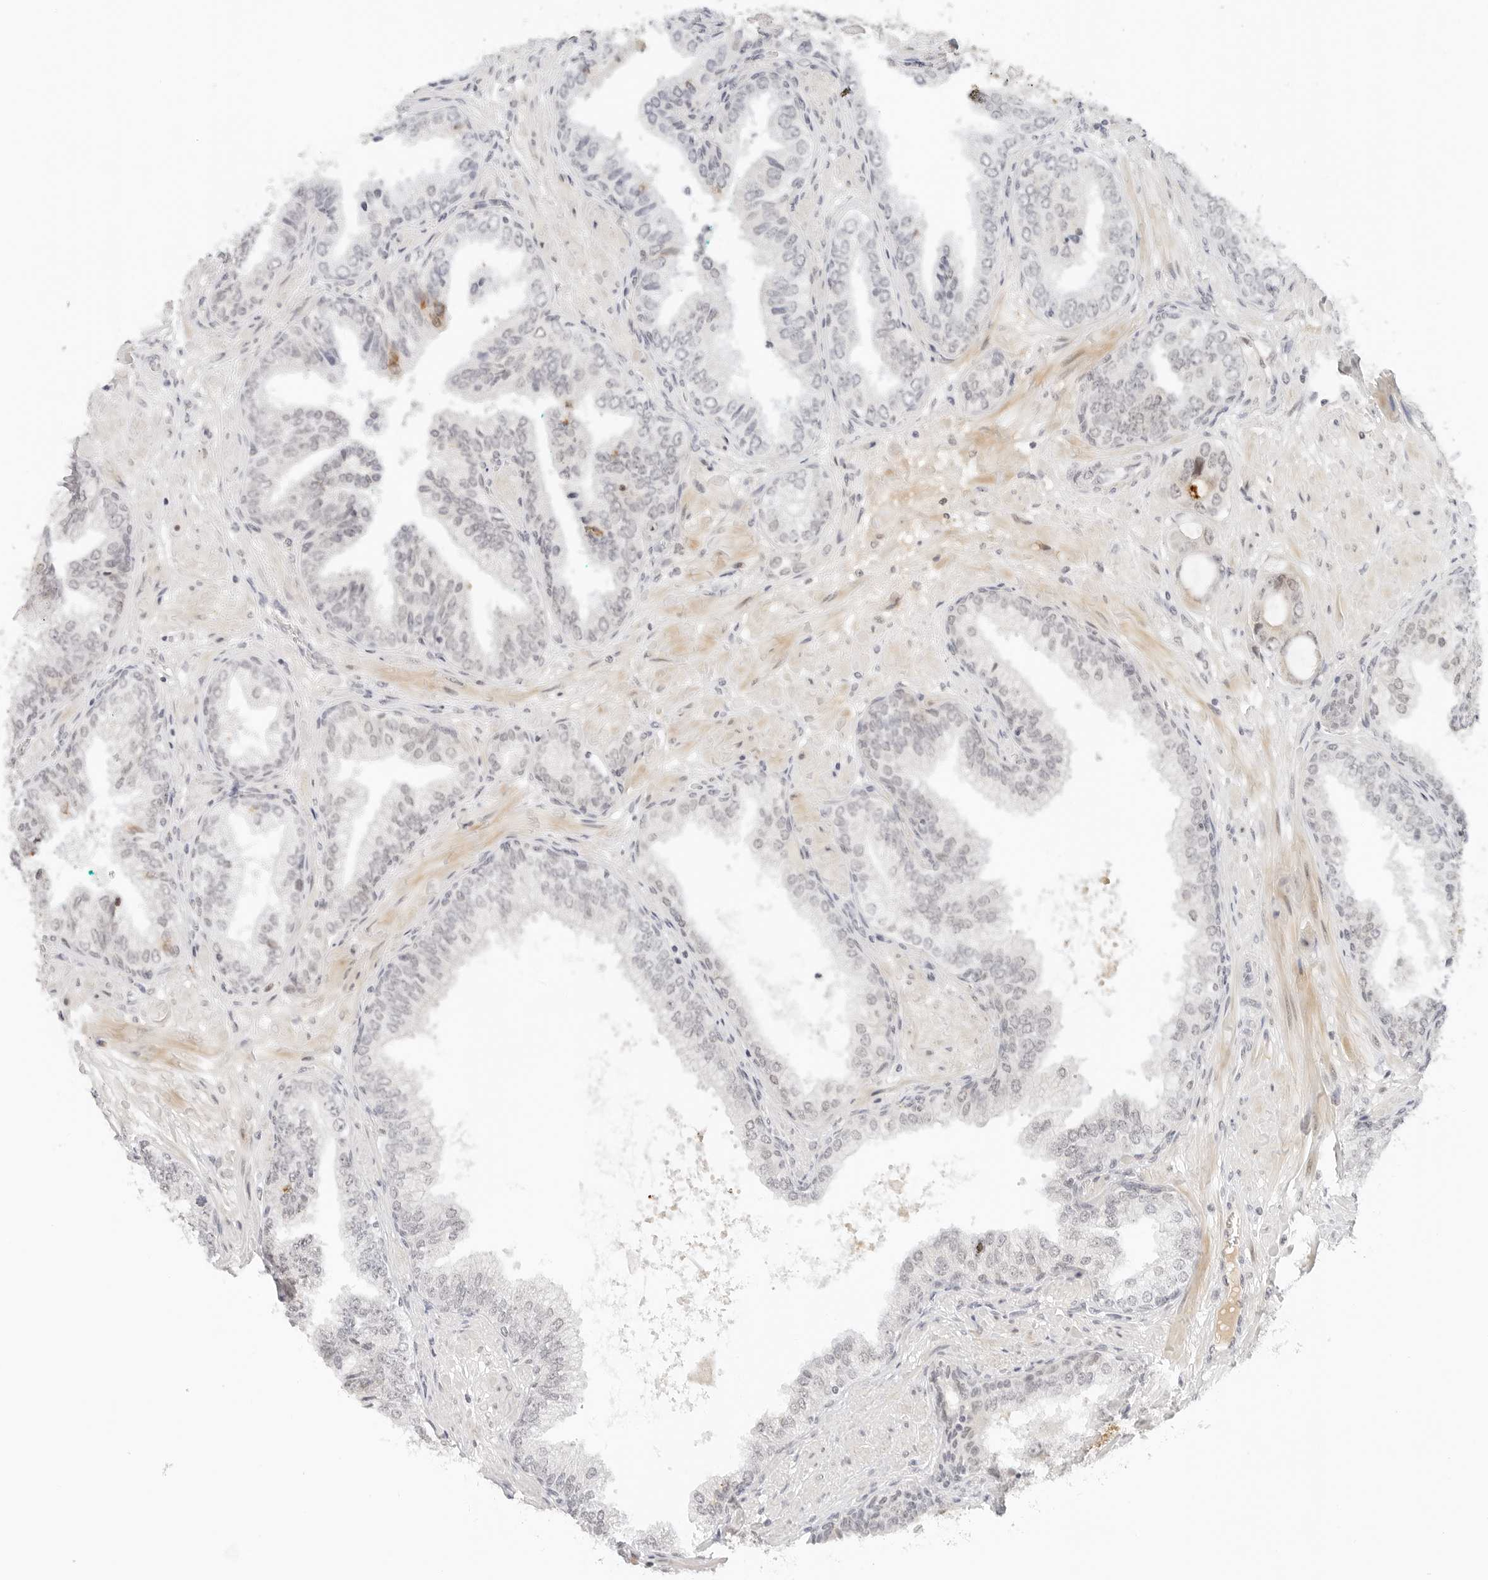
{"staining": {"intensity": "negative", "quantity": "none", "location": "none"}, "tissue": "prostate cancer", "cell_type": "Tumor cells", "image_type": "cancer", "snomed": [{"axis": "morphology", "description": "Adenocarcinoma, High grade"}, {"axis": "topography", "description": "Prostate"}], "caption": "This is an immunohistochemistry micrograph of adenocarcinoma (high-grade) (prostate). There is no positivity in tumor cells.", "gene": "NEO1", "patient": {"sex": "male", "age": 59}}